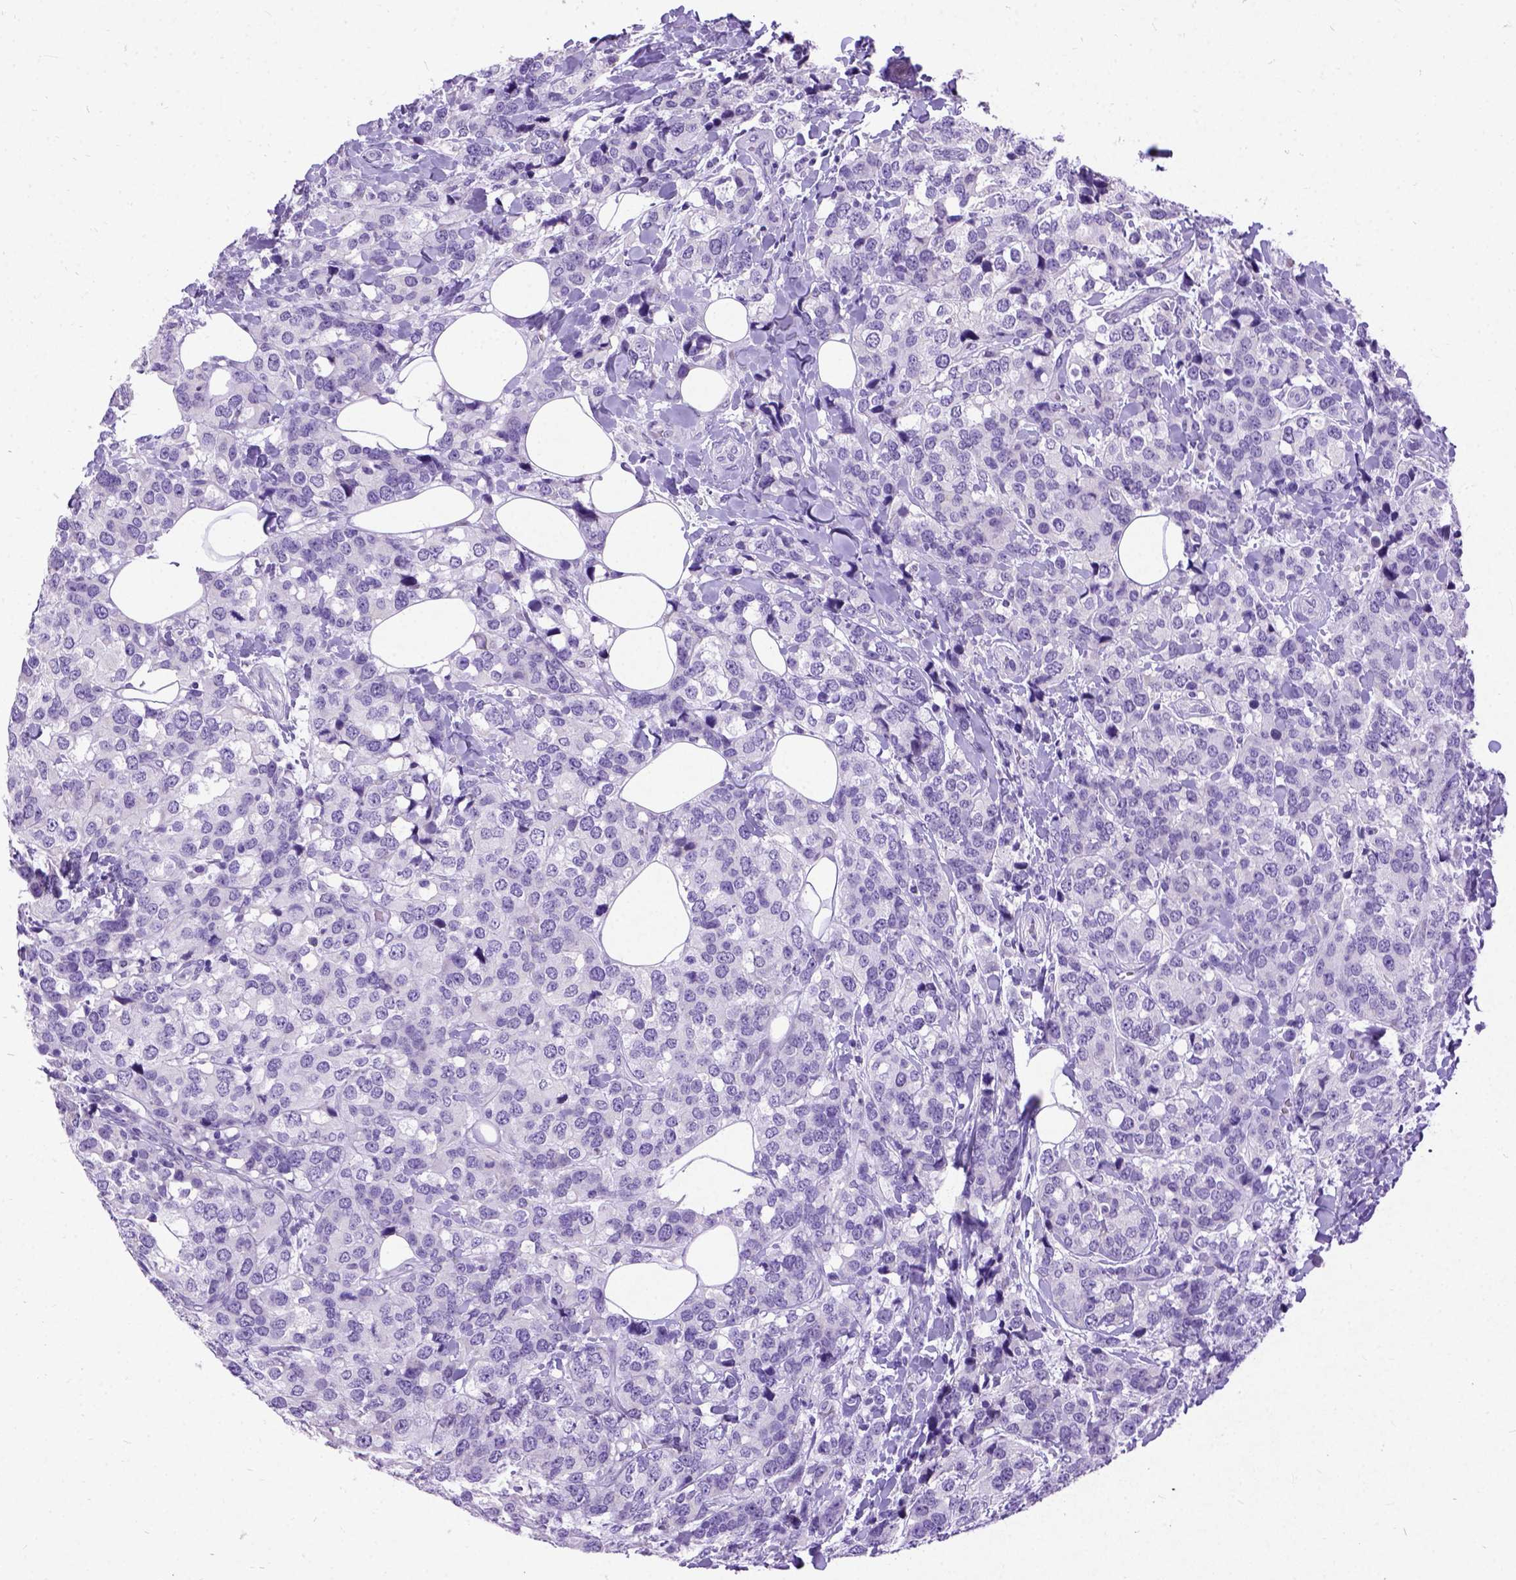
{"staining": {"intensity": "negative", "quantity": "none", "location": "none"}, "tissue": "breast cancer", "cell_type": "Tumor cells", "image_type": "cancer", "snomed": [{"axis": "morphology", "description": "Lobular carcinoma"}, {"axis": "topography", "description": "Breast"}], "caption": "Tumor cells are negative for brown protein staining in lobular carcinoma (breast).", "gene": "NEUROD4", "patient": {"sex": "female", "age": 59}}